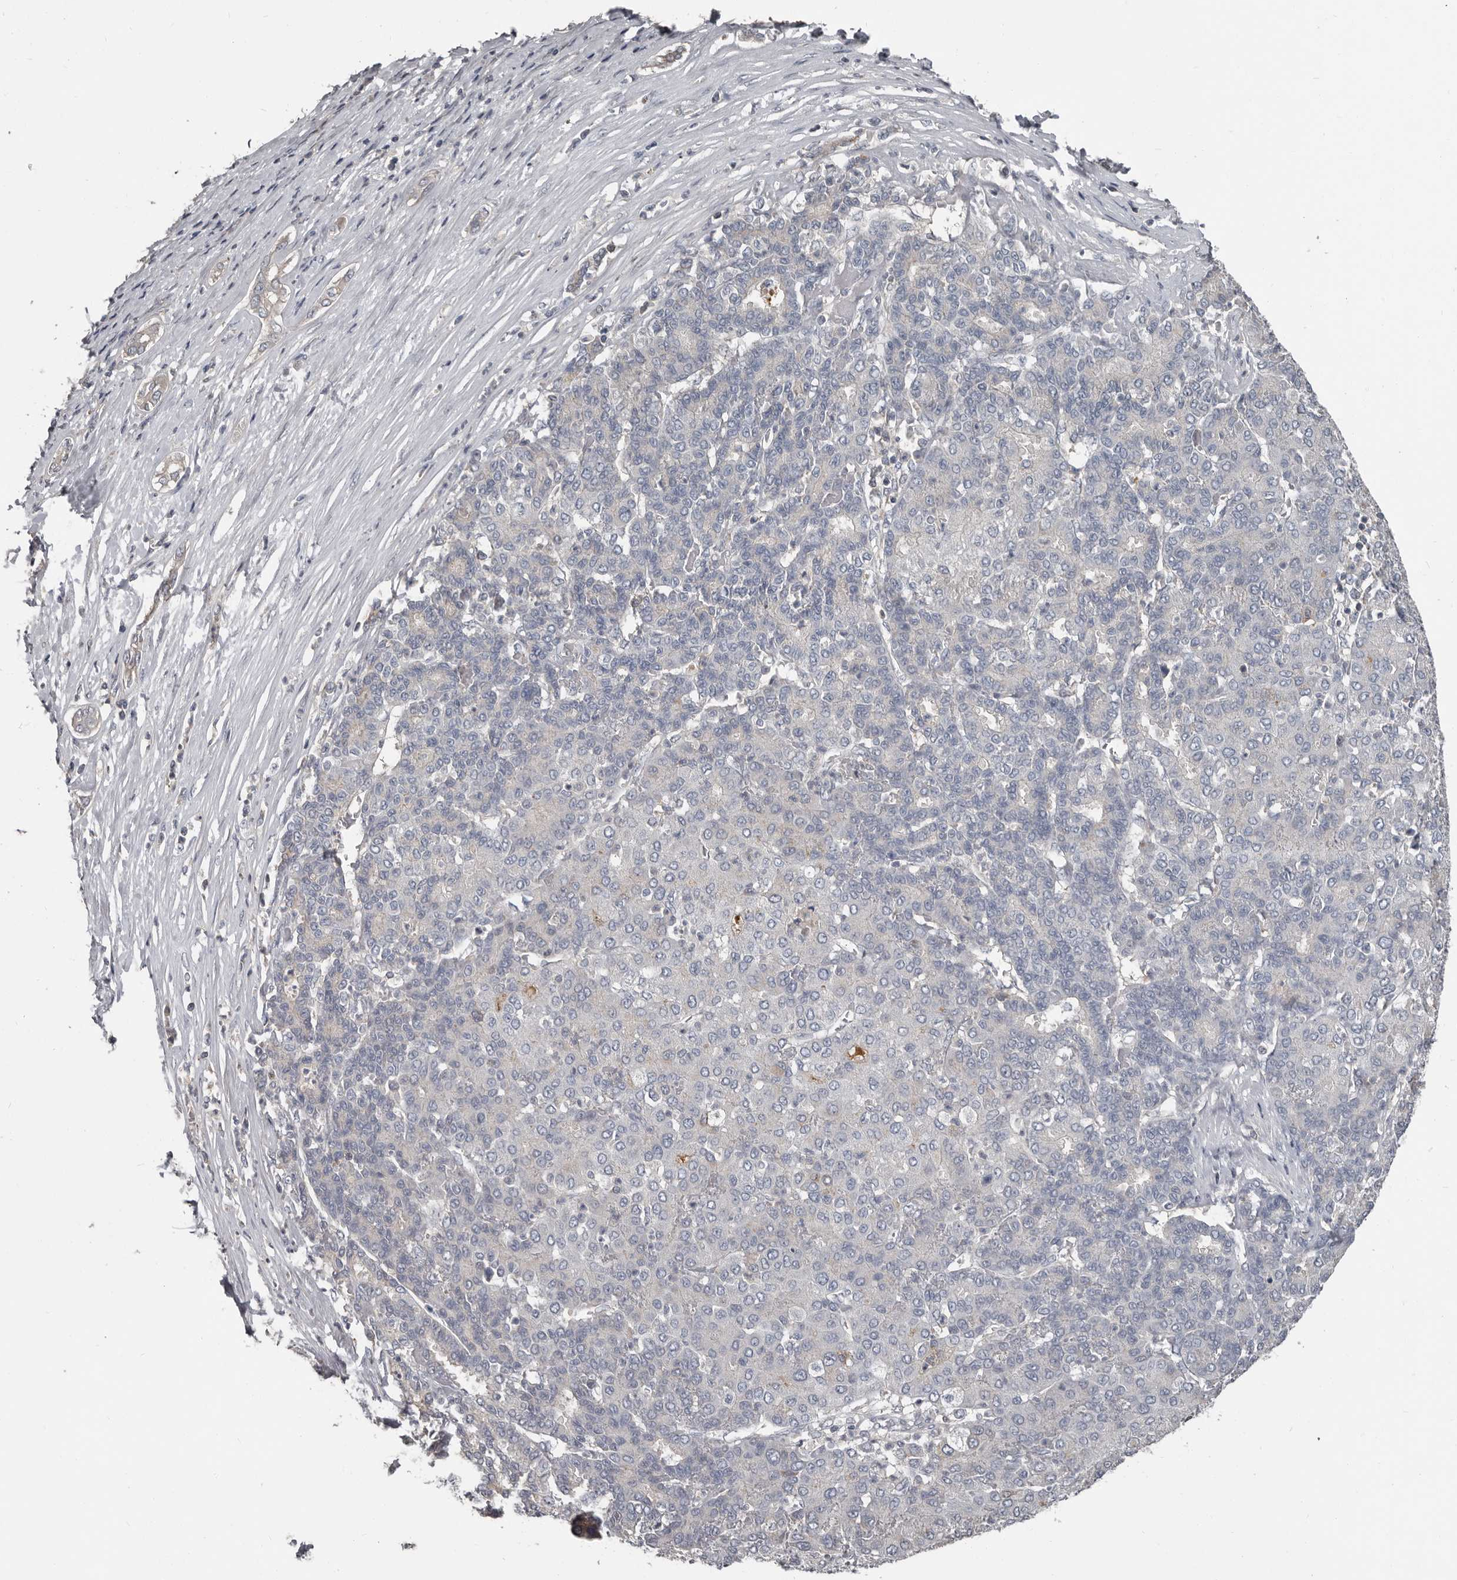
{"staining": {"intensity": "negative", "quantity": "none", "location": "none"}, "tissue": "liver cancer", "cell_type": "Tumor cells", "image_type": "cancer", "snomed": [{"axis": "morphology", "description": "Carcinoma, Hepatocellular, NOS"}, {"axis": "topography", "description": "Liver"}], "caption": "Histopathology image shows no significant protein positivity in tumor cells of hepatocellular carcinoma (liver).", "gene": "CA6", "patient": {"sex": "male", "age": 65}}